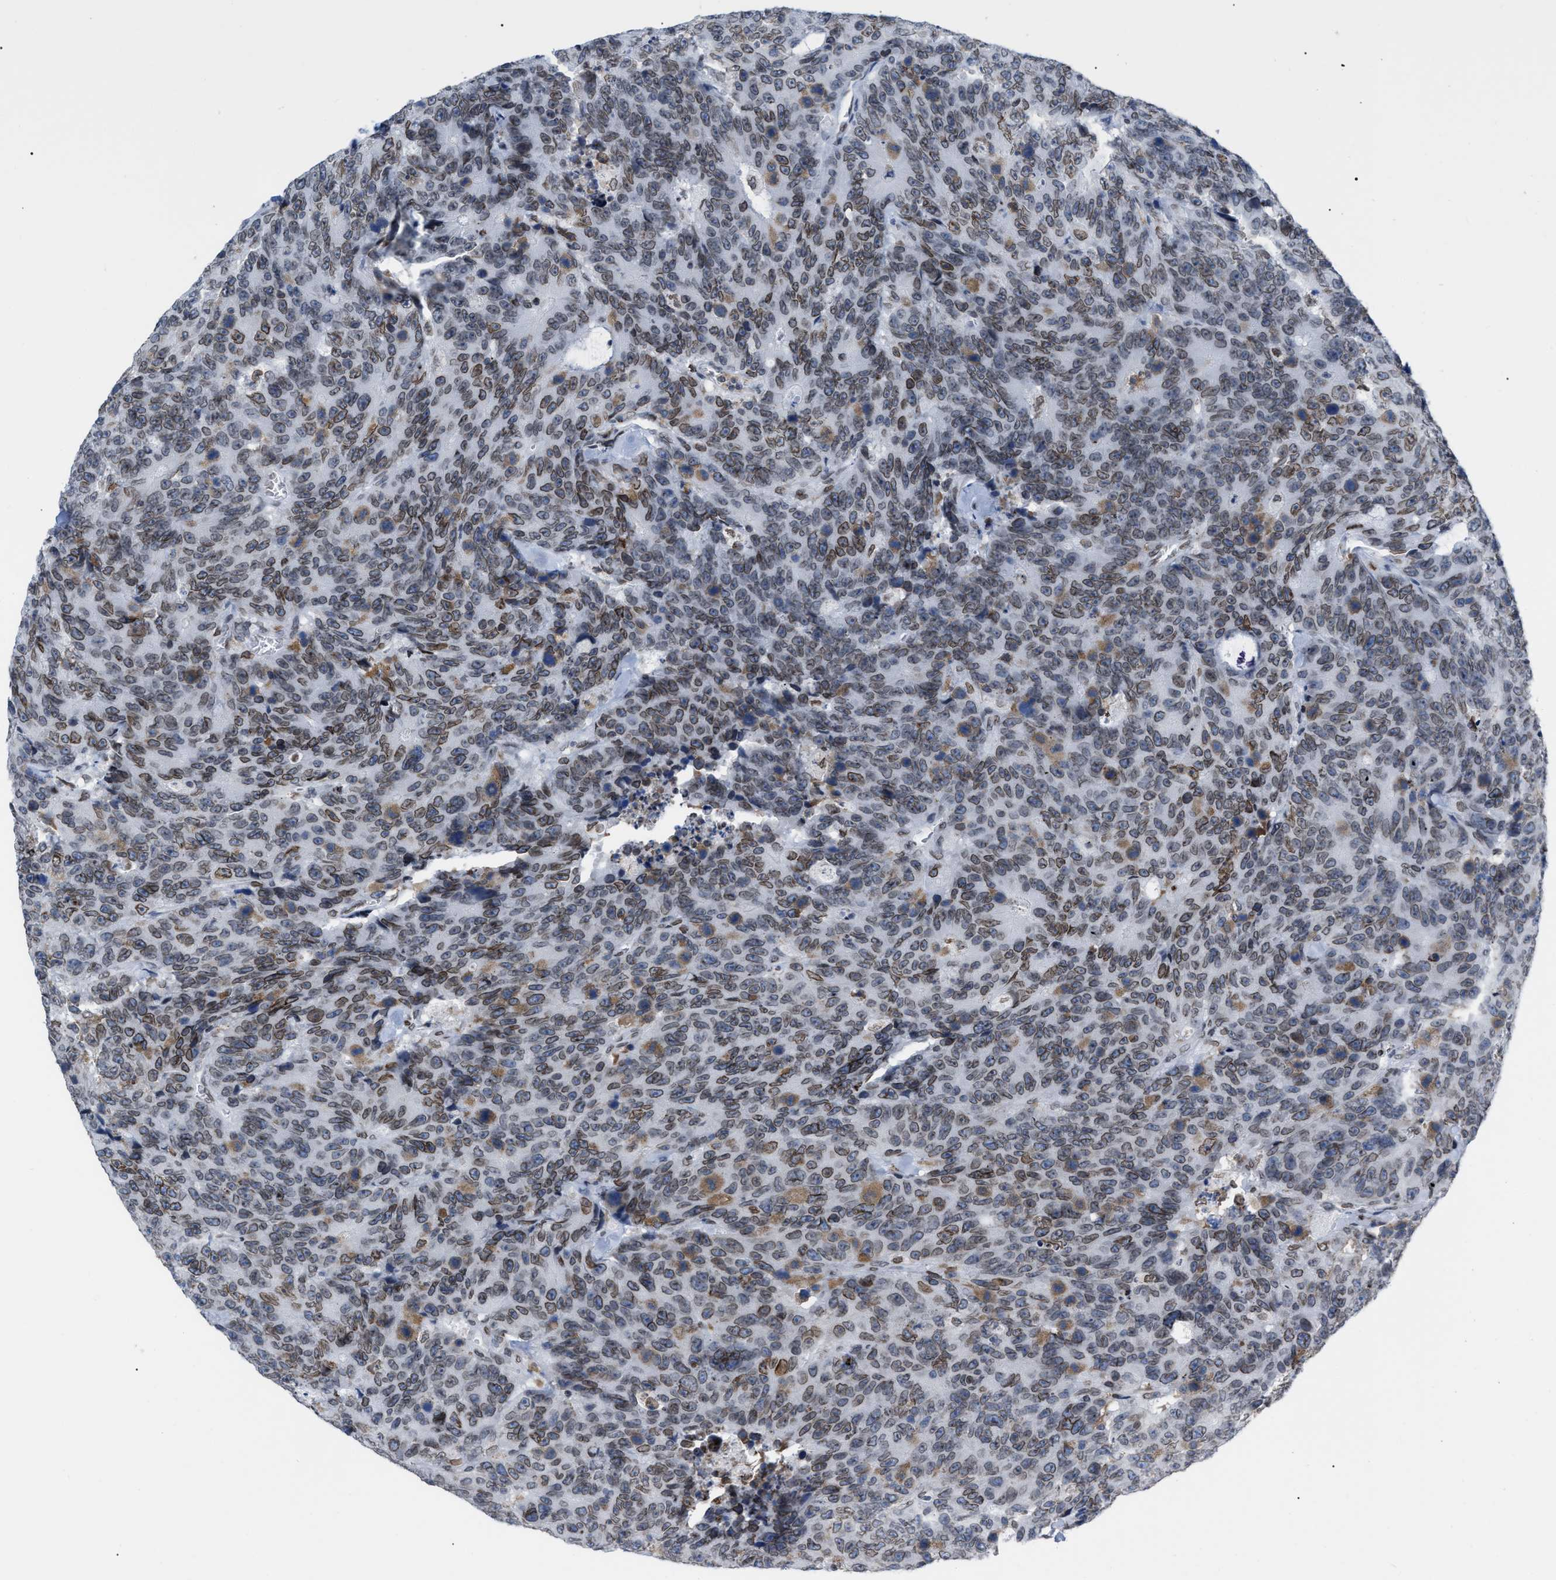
{"staining": {"intensity": "moderate", "quantity": ">75%", "location": "cytoplasmic/membranous,nuclear"}, "tissue": "colorectal cancer", "cell_type": "Tumor cells", "image_type": "cancer", "snomed": [{"axis": "morphology", "description": "Adenocarcinoma, NOS"}, {"axis": "topography", "description": "Colon"}], "caption": "Colorectal cancer (adenocarcinoma) stained for a protein (brown) reveals moderate cytoplasmic/membranous and nuclear positive staining in about >75% of tumor cells.", "gene": "TPR", "patient": {"sex": "female", "age": 86}}